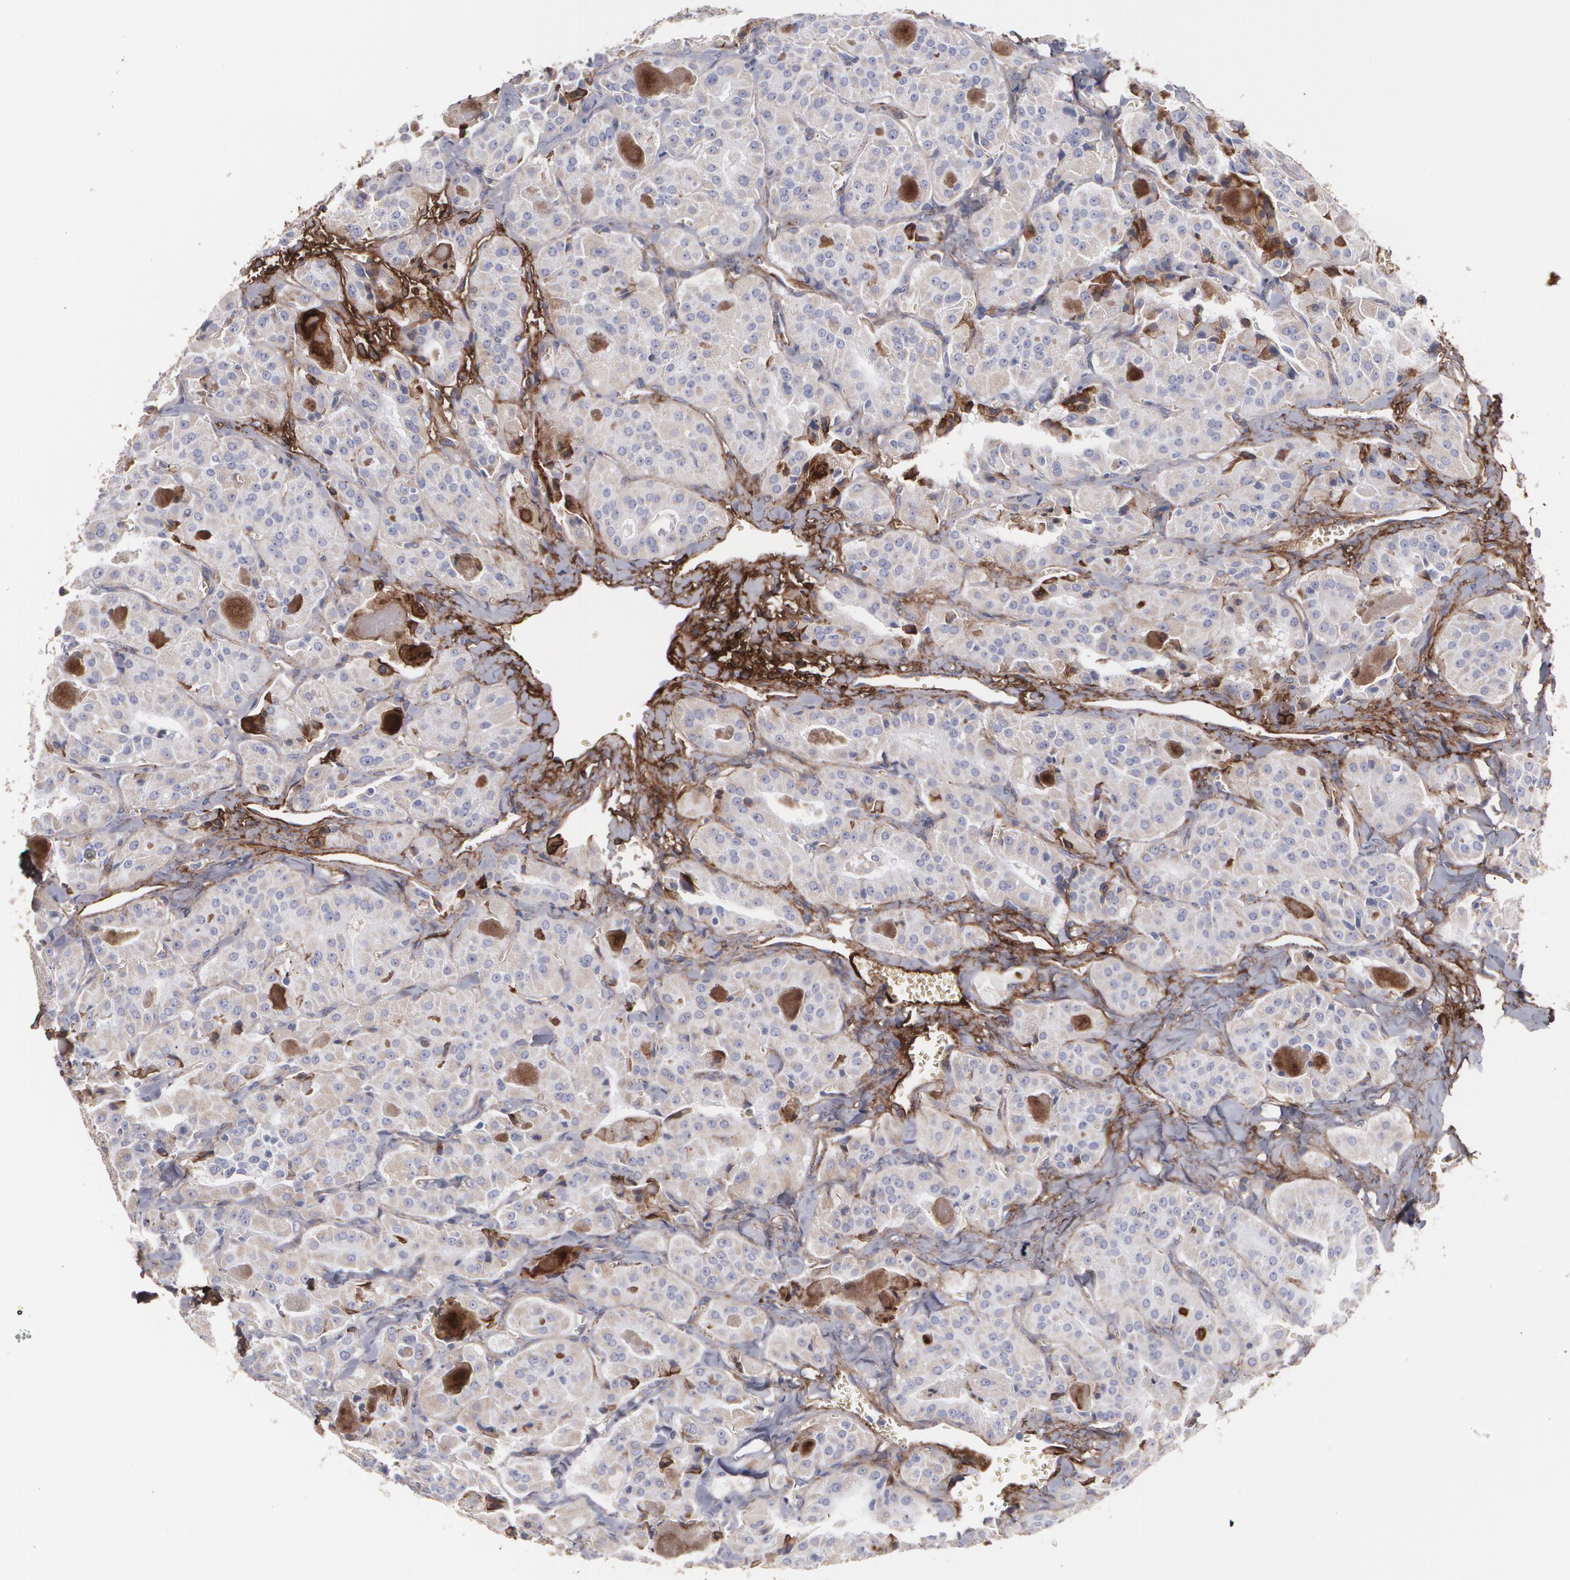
{"staining": {"intensity": "negative", "quantity": "none", "location": "none"}, "tissue": "thyroid cancer", "cell_type": "Tumor cells", "image_type": "cancer", "snomed": [{"axis": "morphology", "description": "Carcinoma, NOS"}, {"axis": "topography", "description": "Thyroid gland"}], "caption": "Protein analysis of thyroid carcinoma shows no significant positivity in tumor cells.", "gene": "FBLN1", "patient": {"sex": "male", "age": 76}}